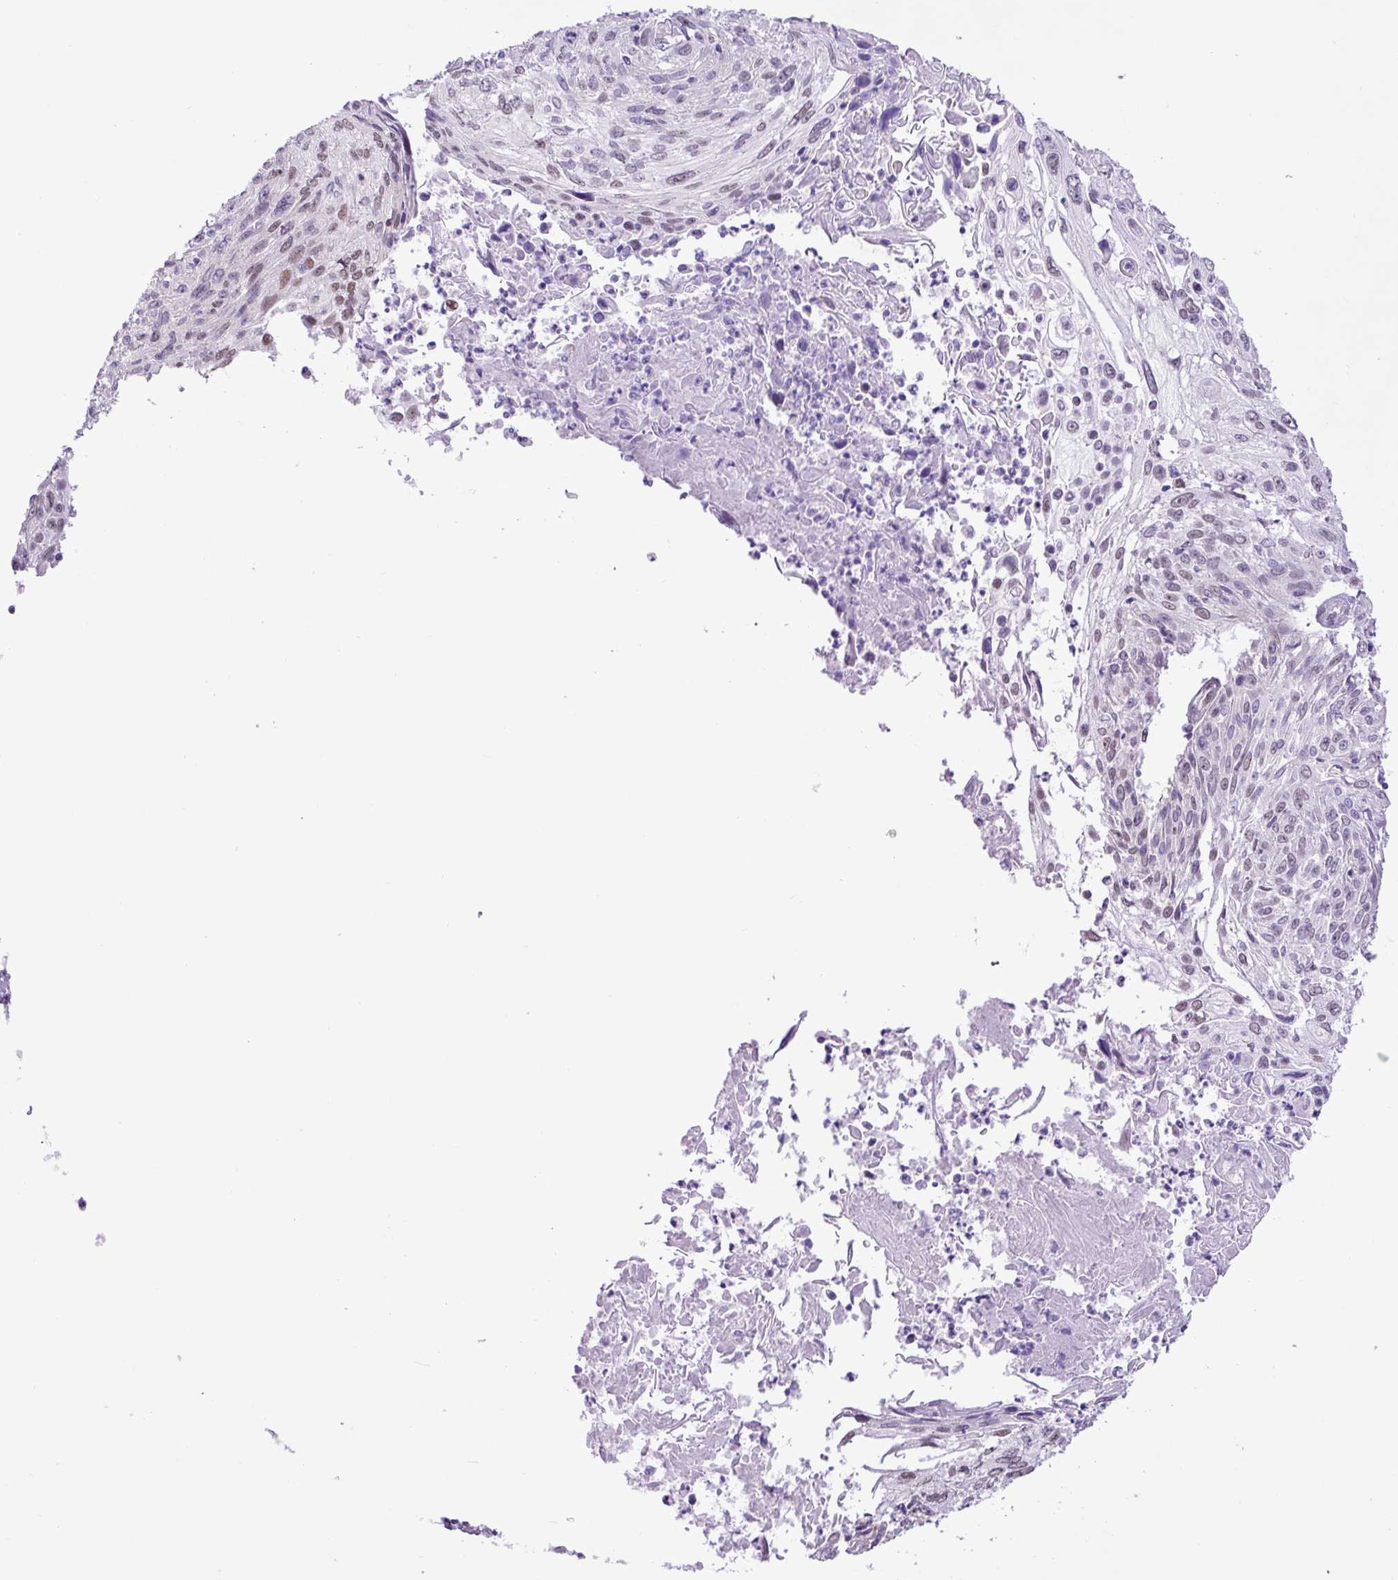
{"staining": {"intensity": "weak", "quantity": "<25%", "location": "nuclear"}, "tissue": "cervical cancer", "cell_type": "Tumor cells", "image_type": "cancer", "snomed": [{"axis": "morphology", "description": "Squamous cell carcinoma, NOS"}, {"axis": "topography", "description": "Cervix"}], "caption": "Image shows no significant protein positivity in tumor cells of cervical squamous cell carcinoma.", "gene": "ELOA2", "patient": {"sex": "female", "age": 51}}